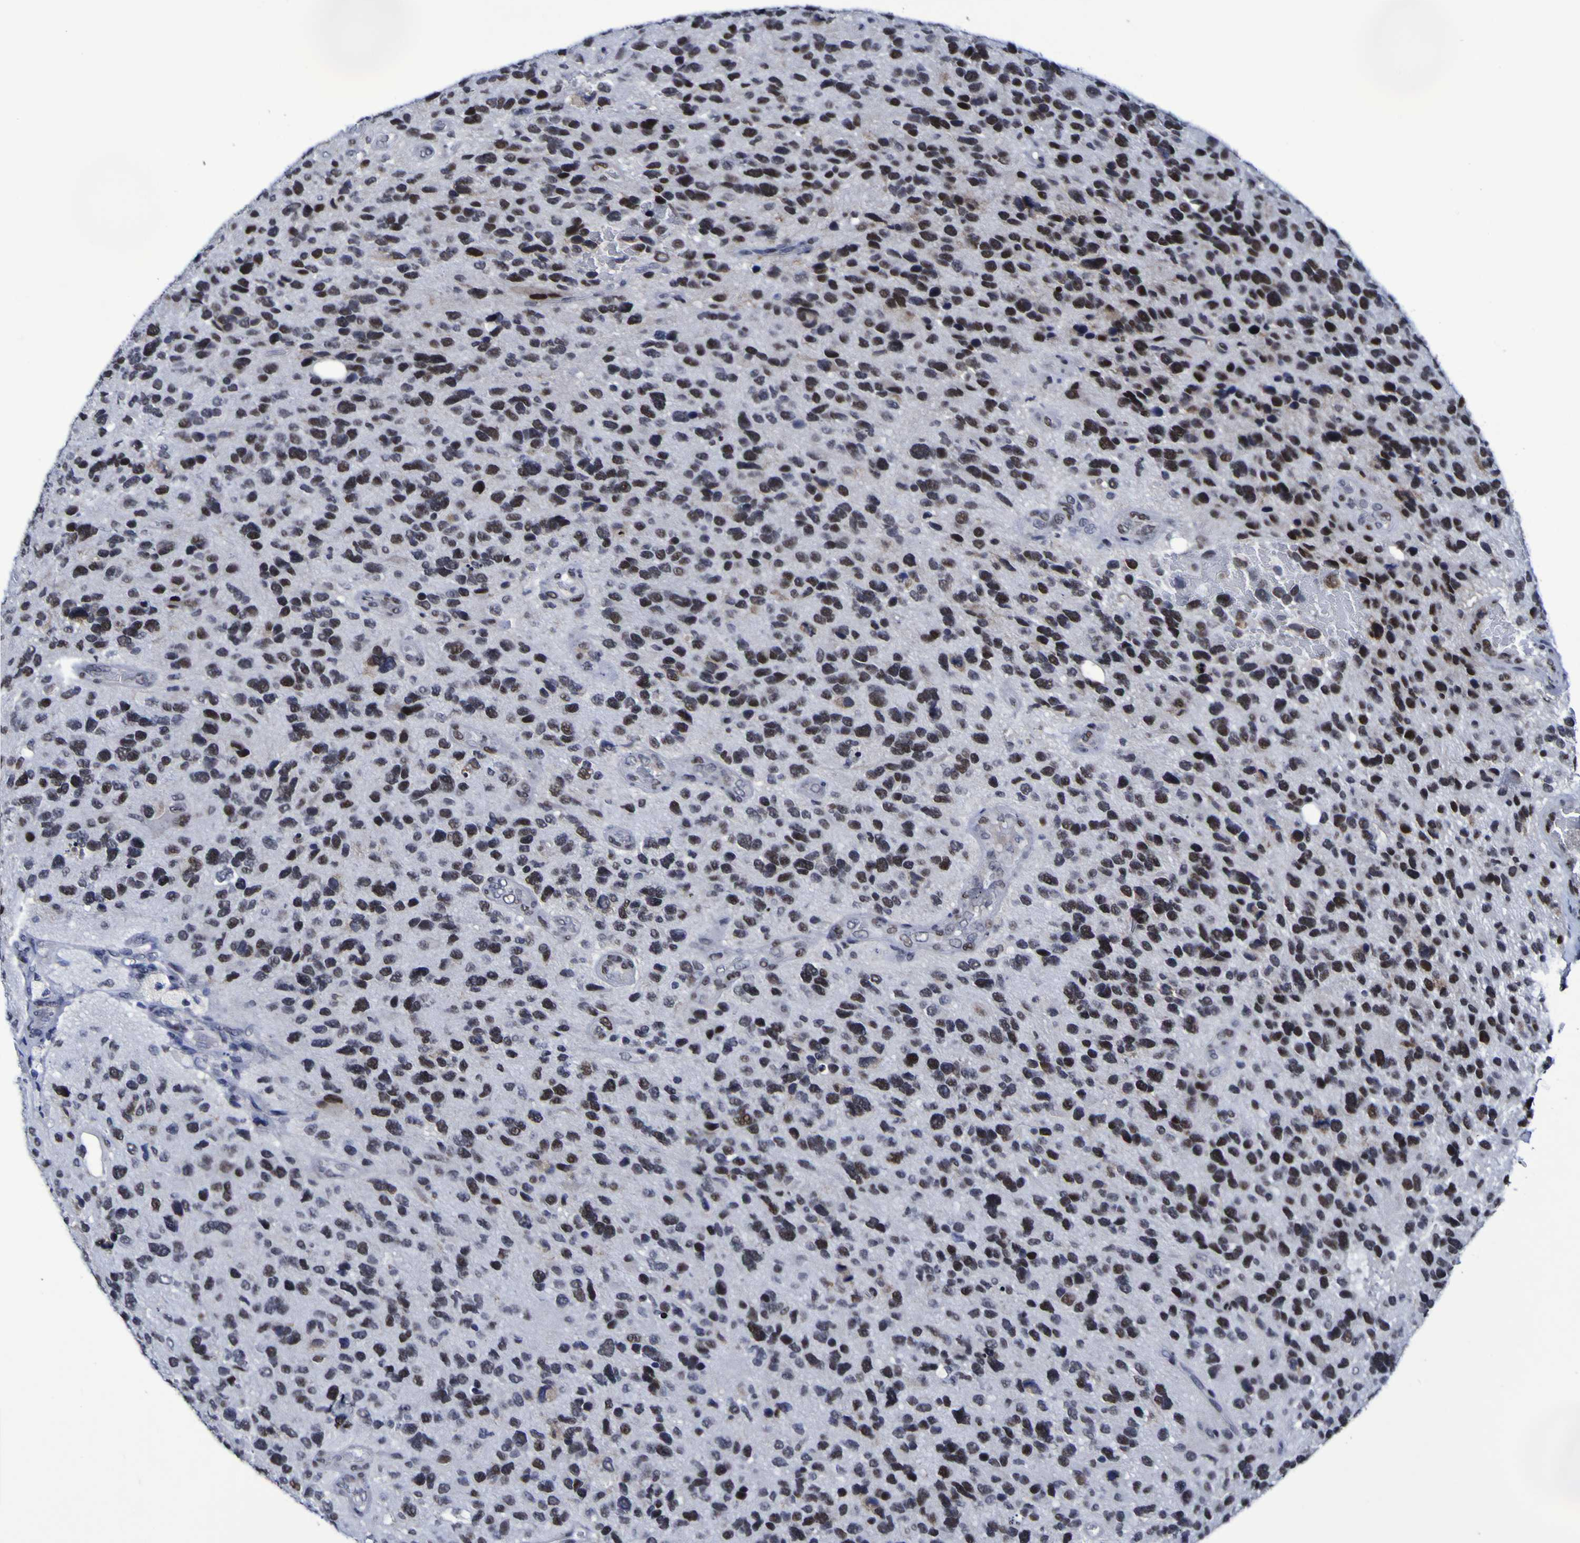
{"staining": {"intensity": "strong", "quantity": ">75%", "location": "nuclear"}, "tissue": "glioma", "cell_type": "Tumor cells", "image_type": "cancer", "snomed": [{"axis": "morphology", "description": "Glioma, malignant, High grade"}, {"axis": "topography", "description": "Brain"}], "caption": "IHC micrograph of malignant glioma (high-grade) stained for a protein (brown), which displays high levels of strong nuclear expression in about >75% of tumor cells.", "gene": "MBD3", "patient": {"sex": "female", "age": 58}}